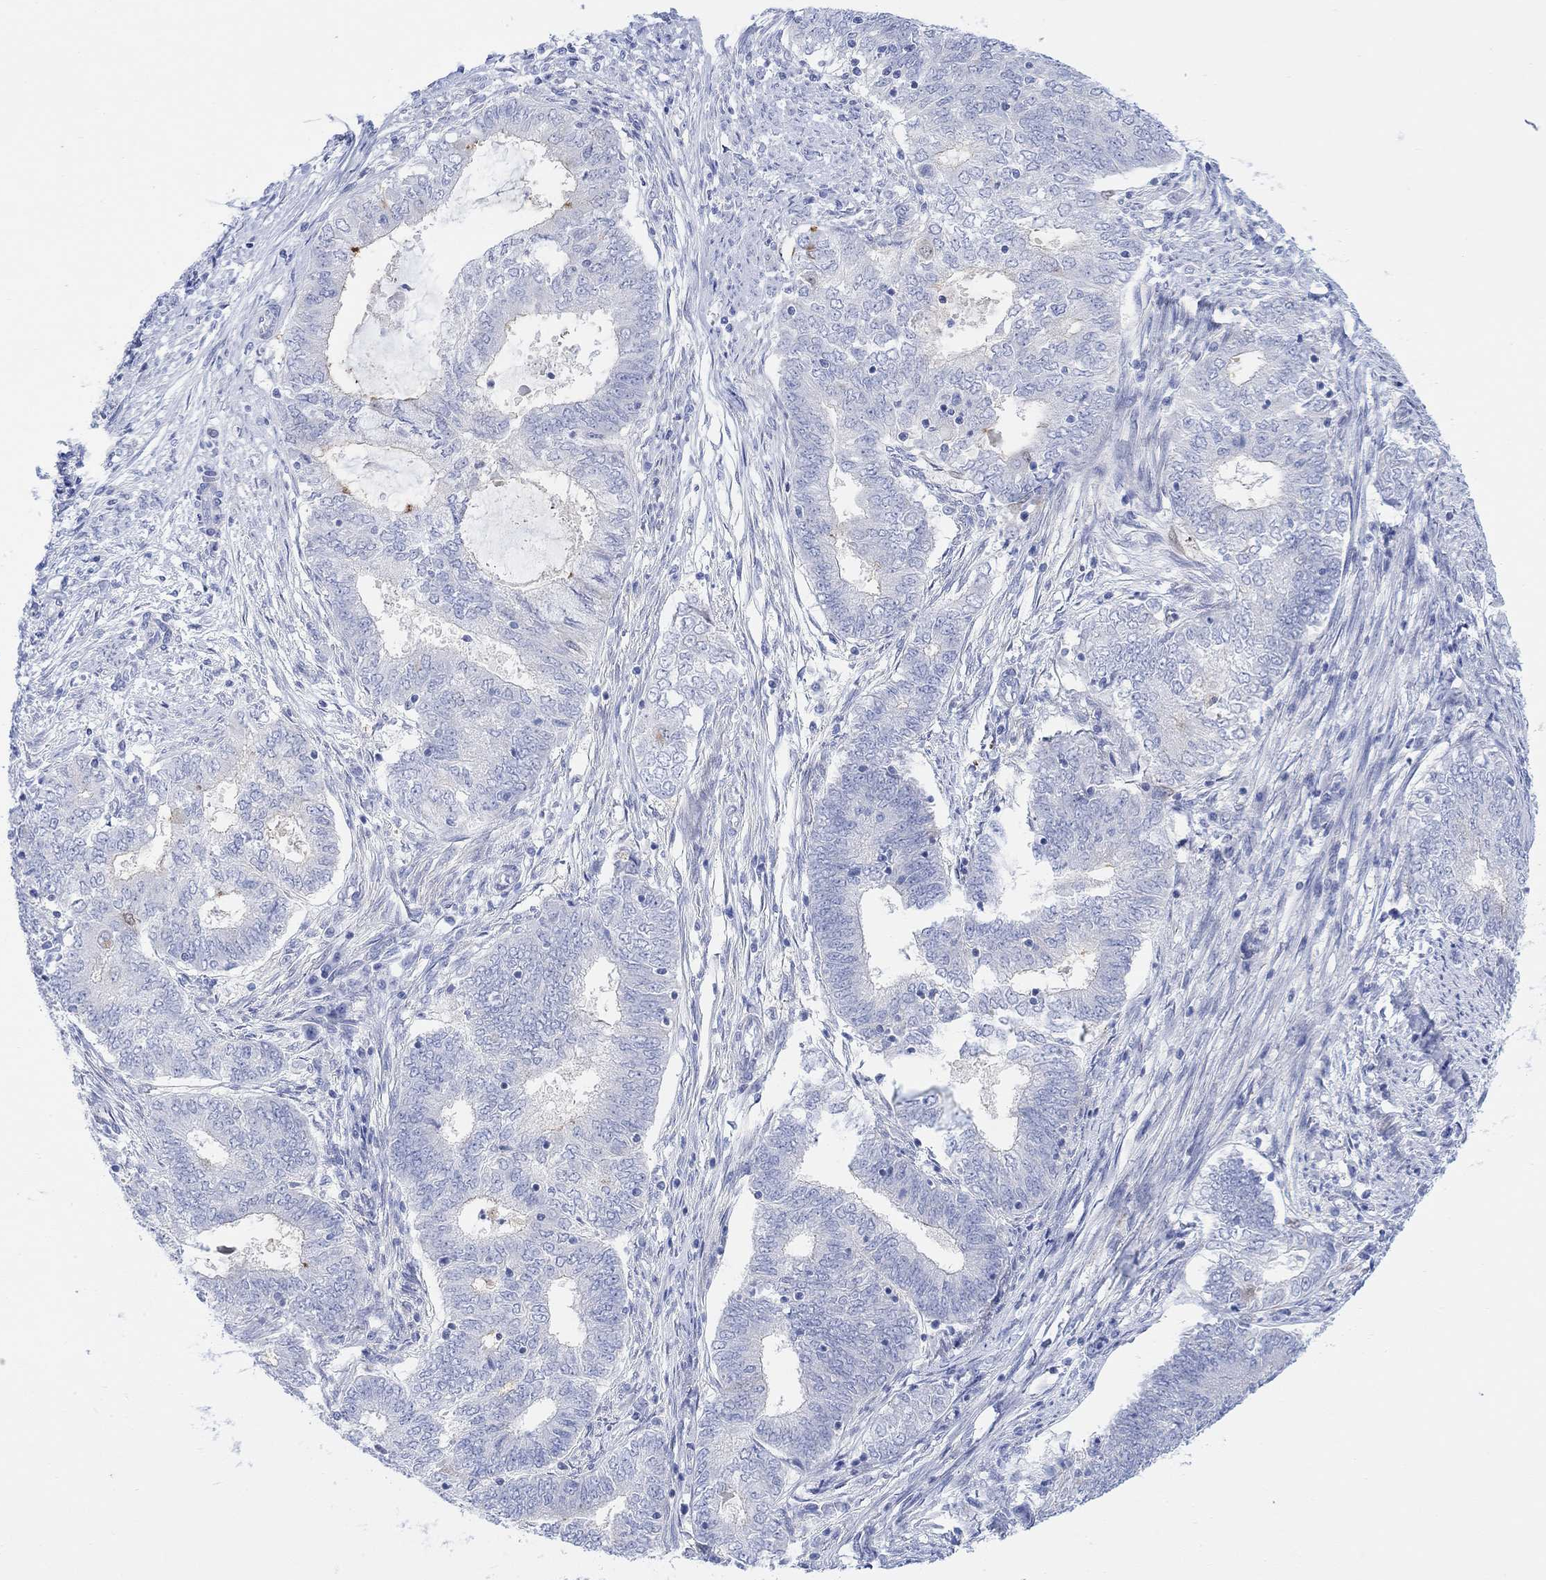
{"staining": {"intensity": "negative", "quantity": "none", "location": "none"}, "tissue": "endometrial cancer", "cell_type": "Tumor cells", "image_type": "cancer", "snomed": [{"axis": "morphology", "description": "Adenocarcinoma, NOS"}, {"axis": "topography", "description": "Endometrium"}], "caption": "High magnification brightfield microscopy of endometrial cancer stained with DAB (3,3'-diaminobenzidine) (brown) and counterstained with hematoxylin (blue): tumor cells show no significant expression.", "gene": "TLDC2", "patient": {"sex": "female", "age": 62}}